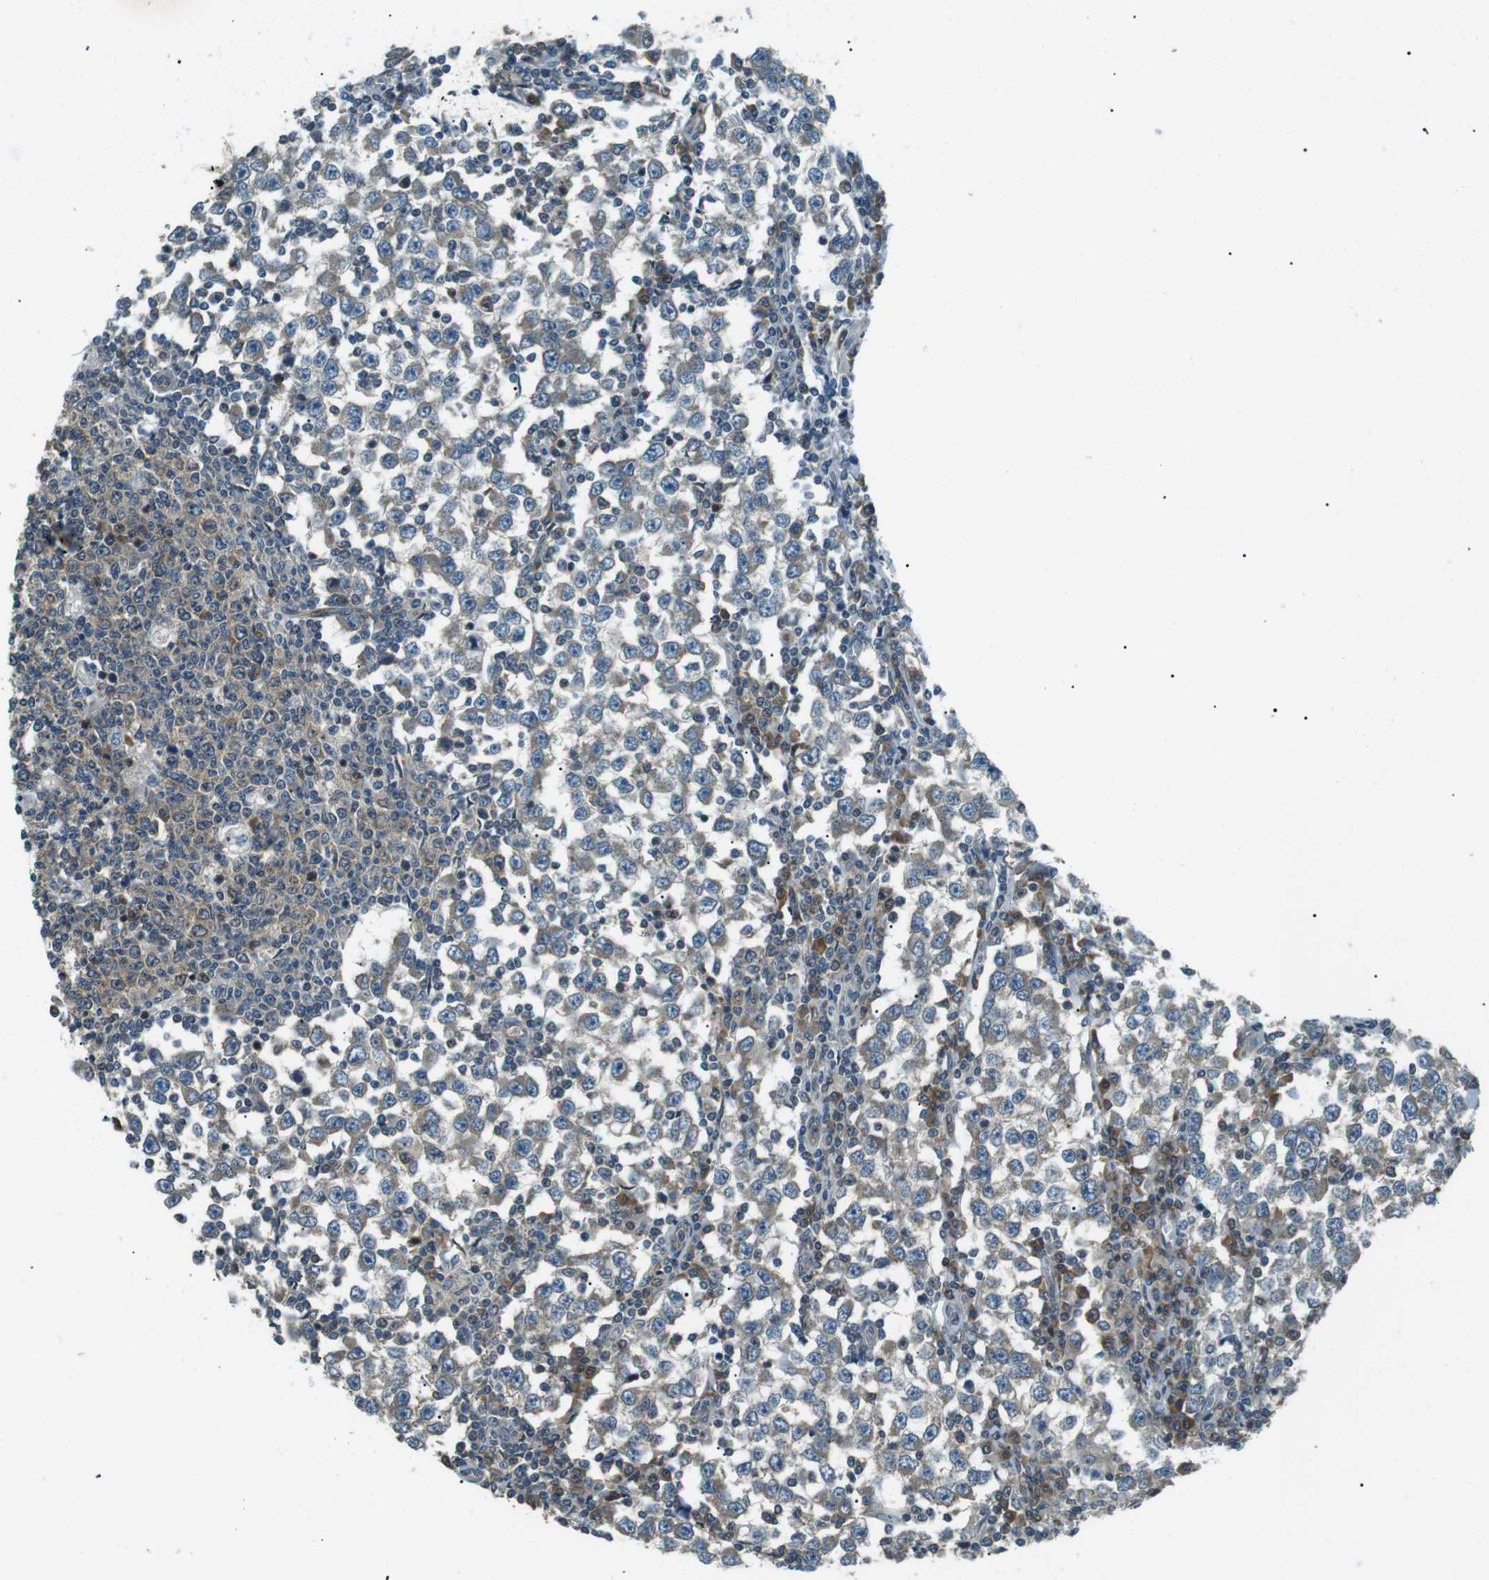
{"staining": {"intensity": "weak", "quantity": ">75%", "location": "cytoplasmic/membranous"}, "tissue": "testis cancer", "cell_type": "Tumor cells", "image_type": "cancer", "snomed": [{"axis": "morphology", "description": "Seminoma, NOS"}, {"axis": "topography", "description": "Testis"}], "caption": "Immunohistochemistry image of human testis seminoma stained for a protein (brown), which reveals low levels of weak cytoplasmic/membranous expression in approximately >75% of tumor cells.", "gene": "TMEM74", "patient": {"sex": "male", "age": 65}}